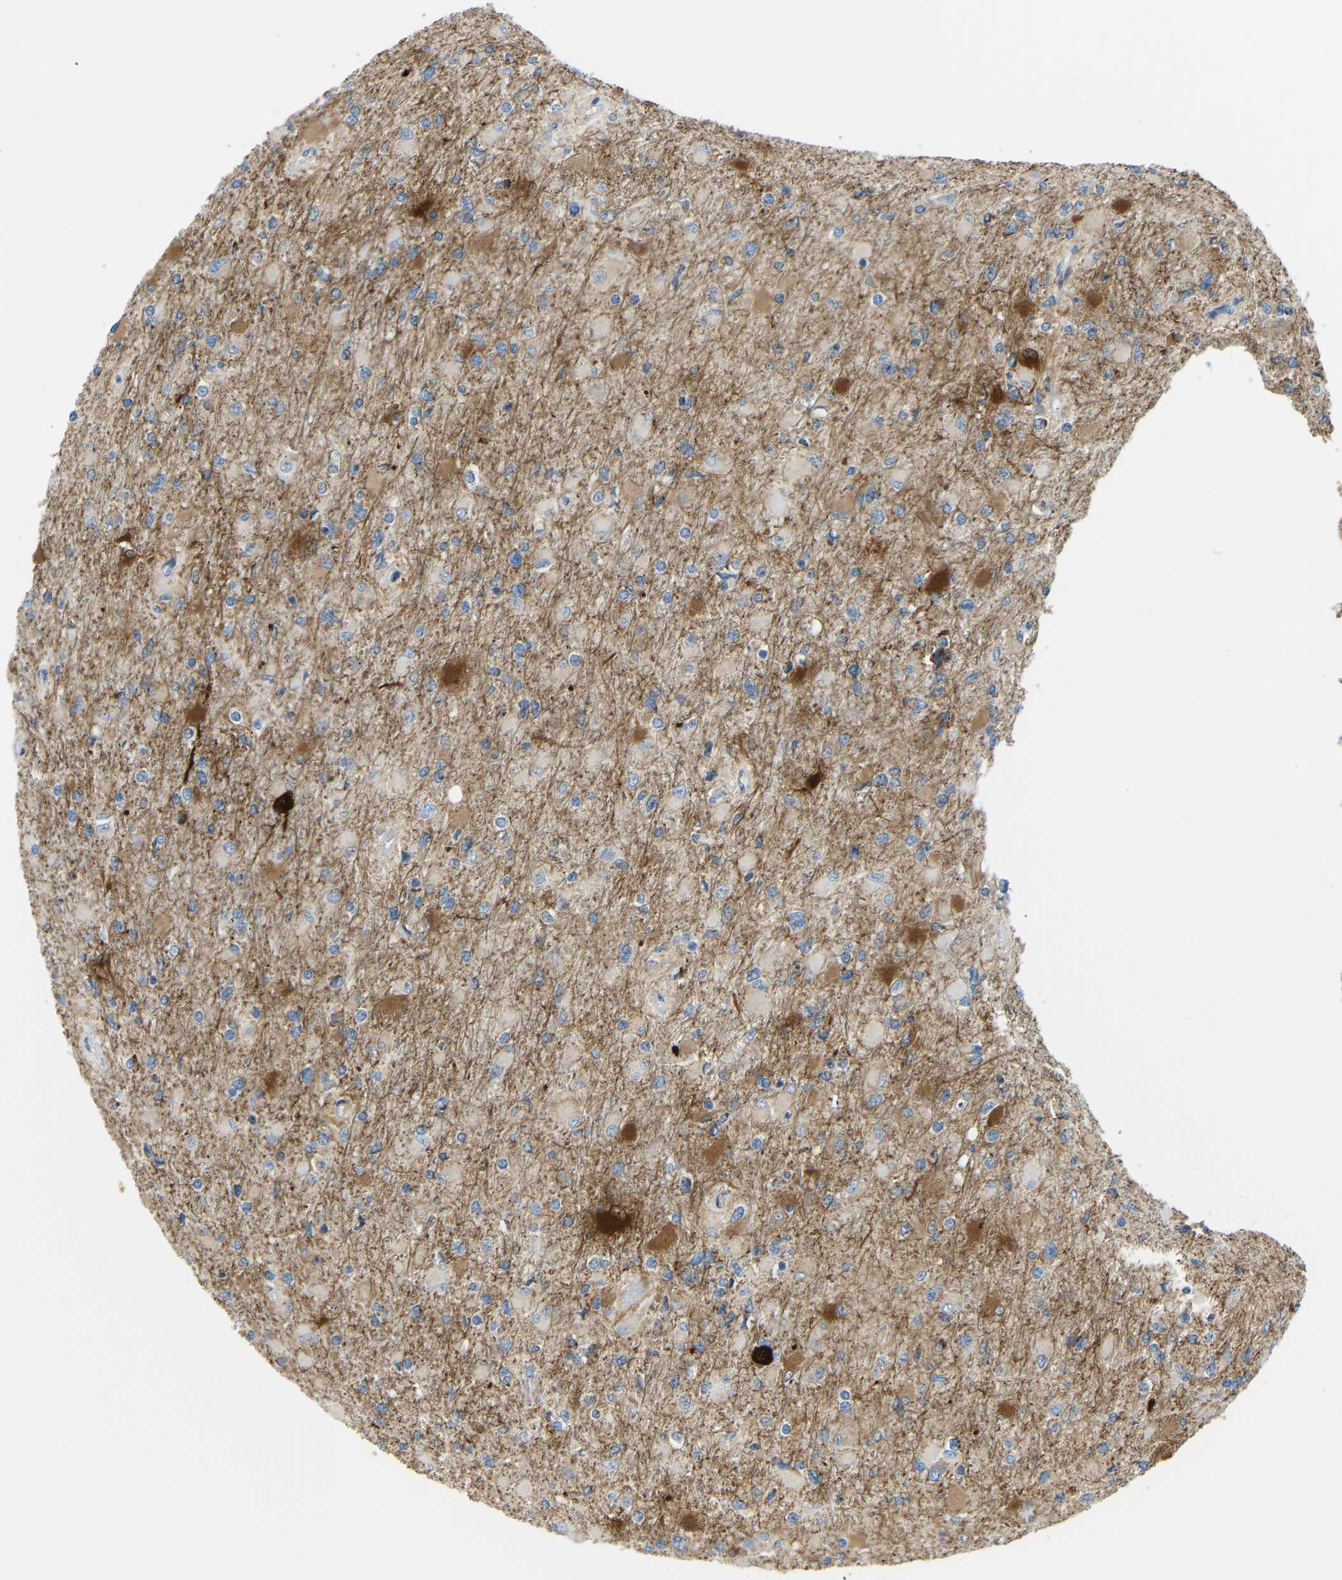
{"staining": {"intensity": "weak", "quantity": "25%-75%", "location": "cytoplasmic/membranous"}, "tissue": "glioma", "cell_type": "Tumor cells", "image_type": "cancer", "snomed": [{"axis": "morphology", "description": "Glioma, malignant, High grade"}, {"axis": "topography", "description": "Cerebral cortex"}], "caption": "Human malignant glioma (high-grade) stained with a brown dye exhibits weak cytoplasmic/membranous positive expression in about 25%-75% of tumor cells.", "gene": "GDA", "patient": {"sex": "female", "age": 36}}